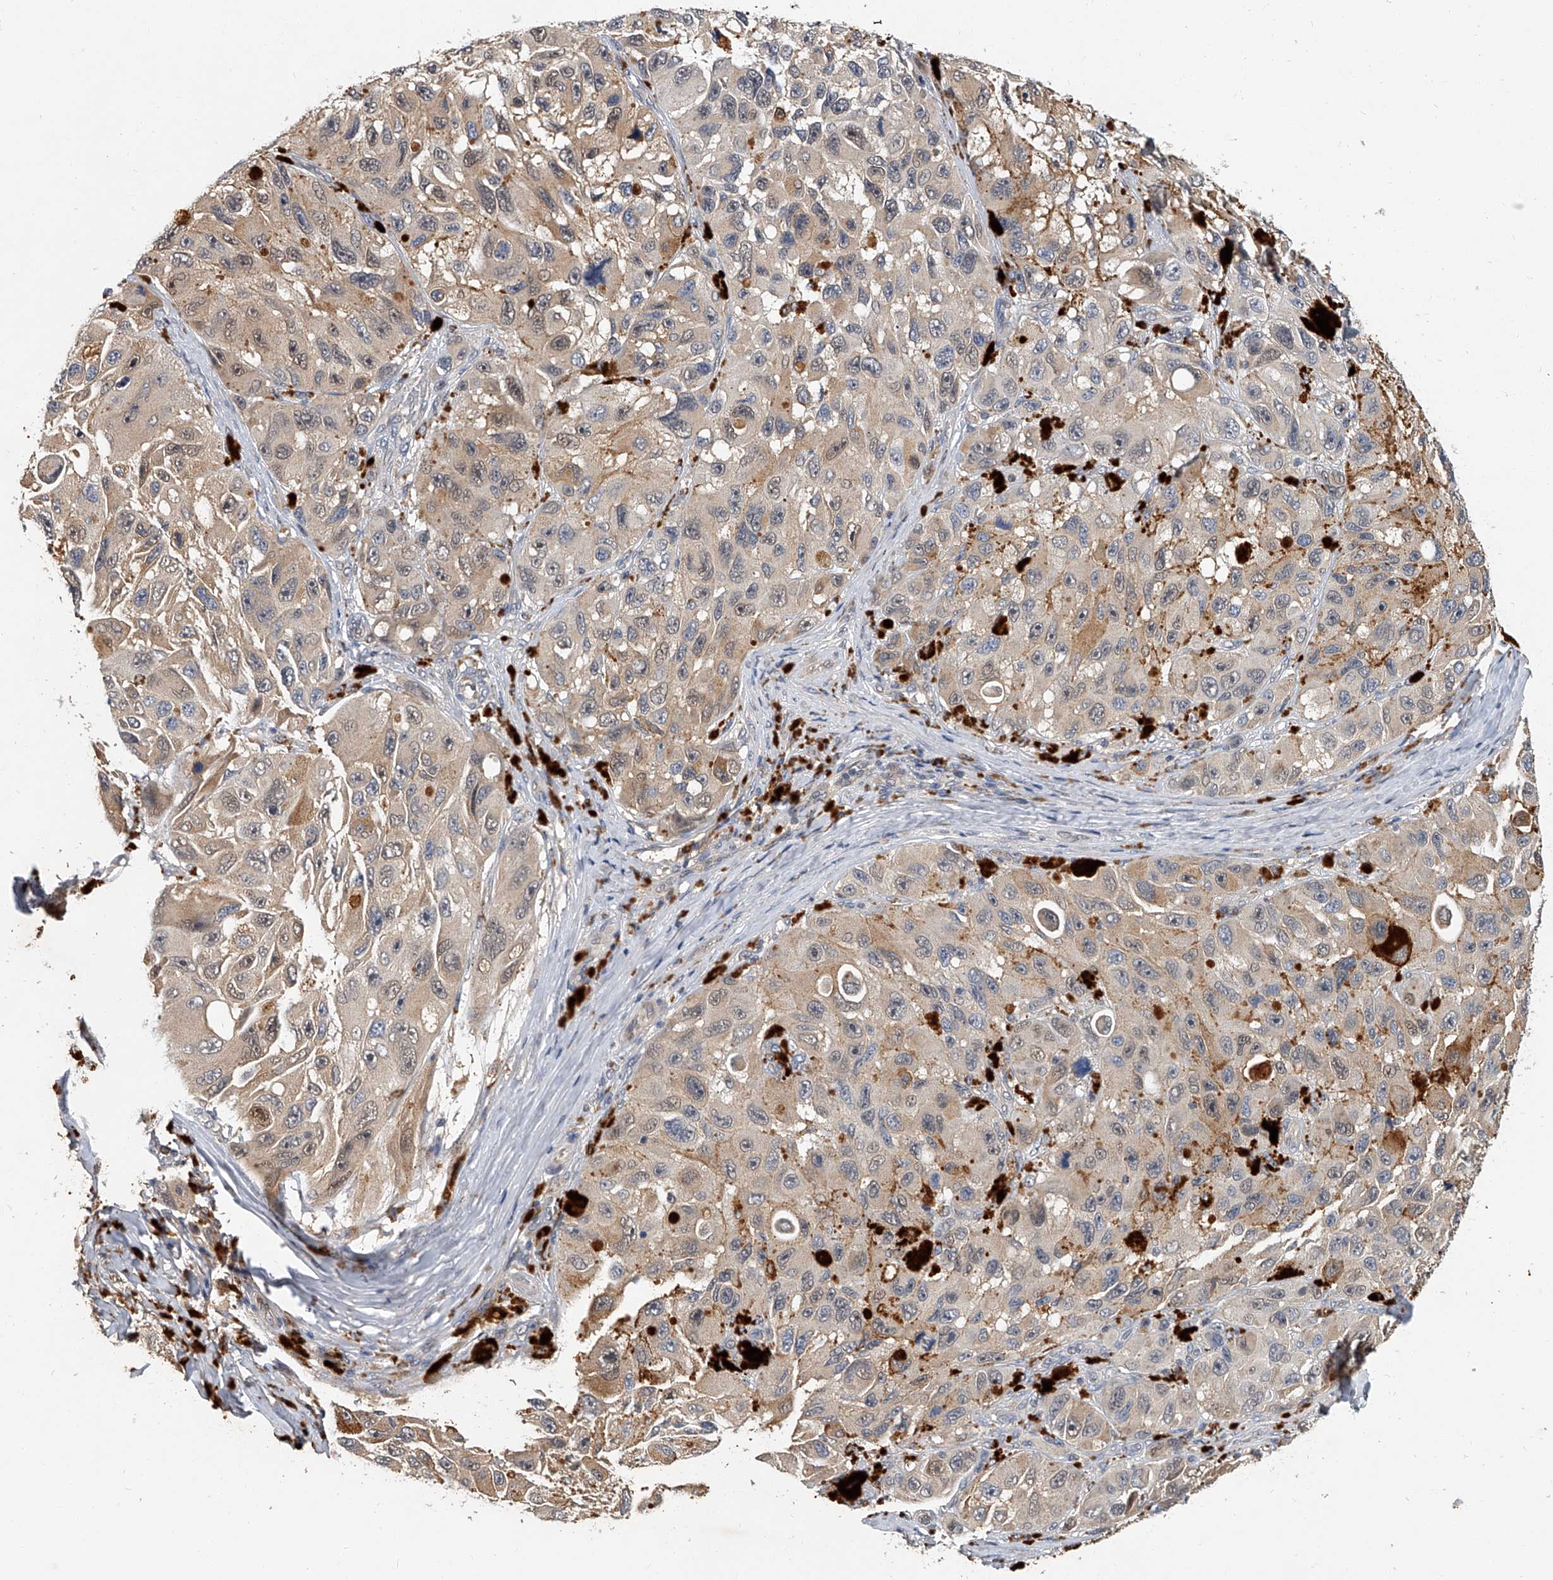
{"staining": {"intensity": "weak", "quantity": ">75%", "location": "cytoplasmic/membranous"}, "tissue": "melanoma", "cell_type": "Tumor cells", "image_type": "cancer", "snomed": [{"axis": "morphology", "description": "Malignant melanoma, NOS"}, {"axis": "topography", "description": "Skin"}], "caption": "Malignant melanoma stained with a brown dye reveals weak cytoplasmic/membranous positive staining in about >75% of tumor cells.", "gene": "JAG2", "patient": {"sex": "female", "age": 73}}